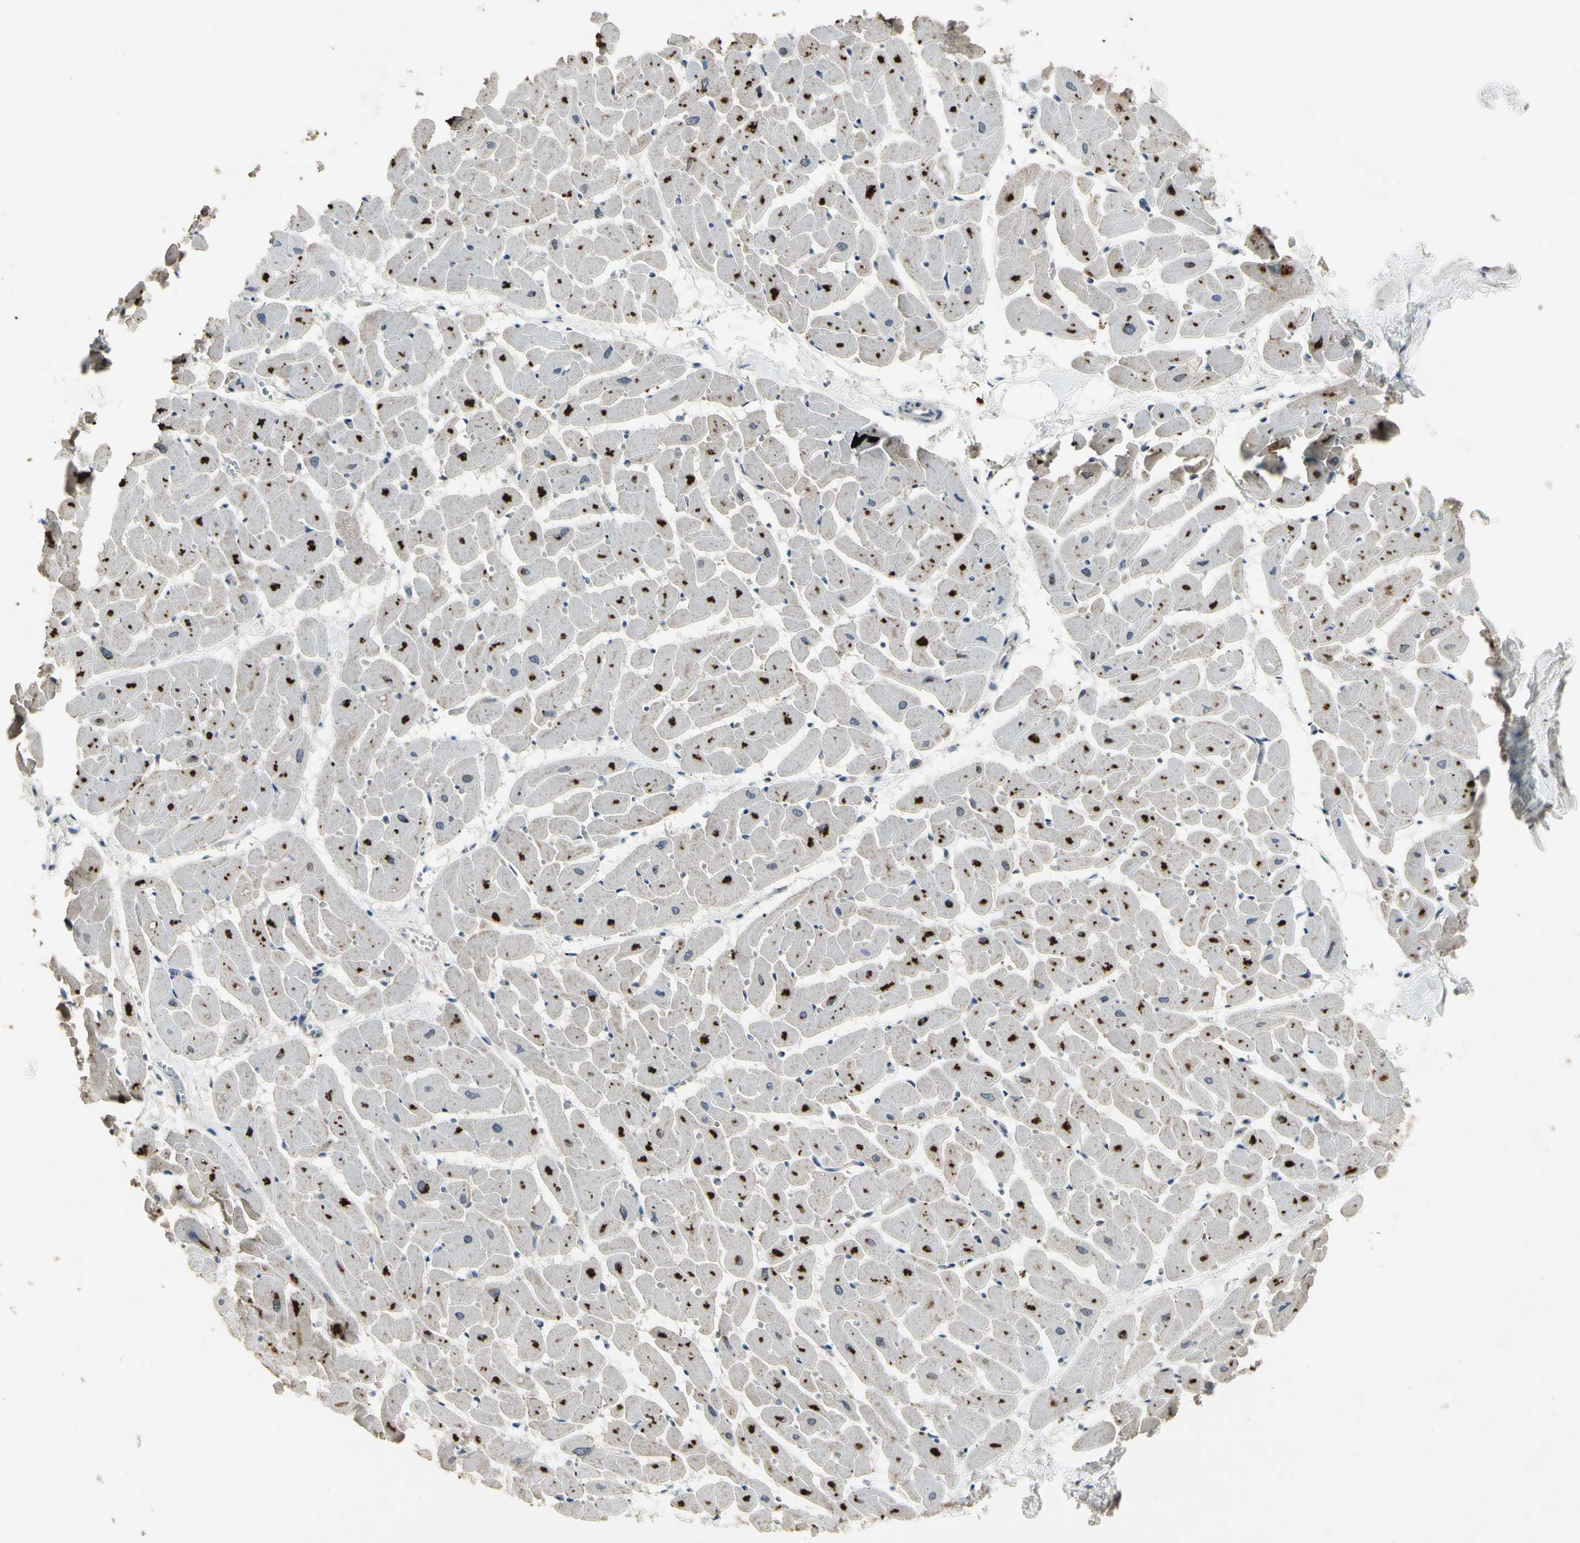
{"staining": {"intensity": "strong", "quantity": "25%-75%", "location": "cytoplasmic/membranous"}, "tissue": "heart muscle", "cell_type": "Cardiomyocytes", "image_type": "normal", "snomed": [{"axis": "morphology", "description": "Normal tissue, NOS"}, {"axis": "topography", "description": "Heart"}], "caption": "Heart muscle was stained to show a protein in brown. There is high levels of strong cytoplasmic/membranous positivity in approximately 25%-75% of cardiomyocytes. The staining was performed using DAB (3,3'-diaminobenzidine) to visualize the protein expression in brown, while the nuclei were stained in blue with hematoxylin (Magnification: 20x).", "gene": "NMI", "patient": {"sex": "female", "age": 19}}